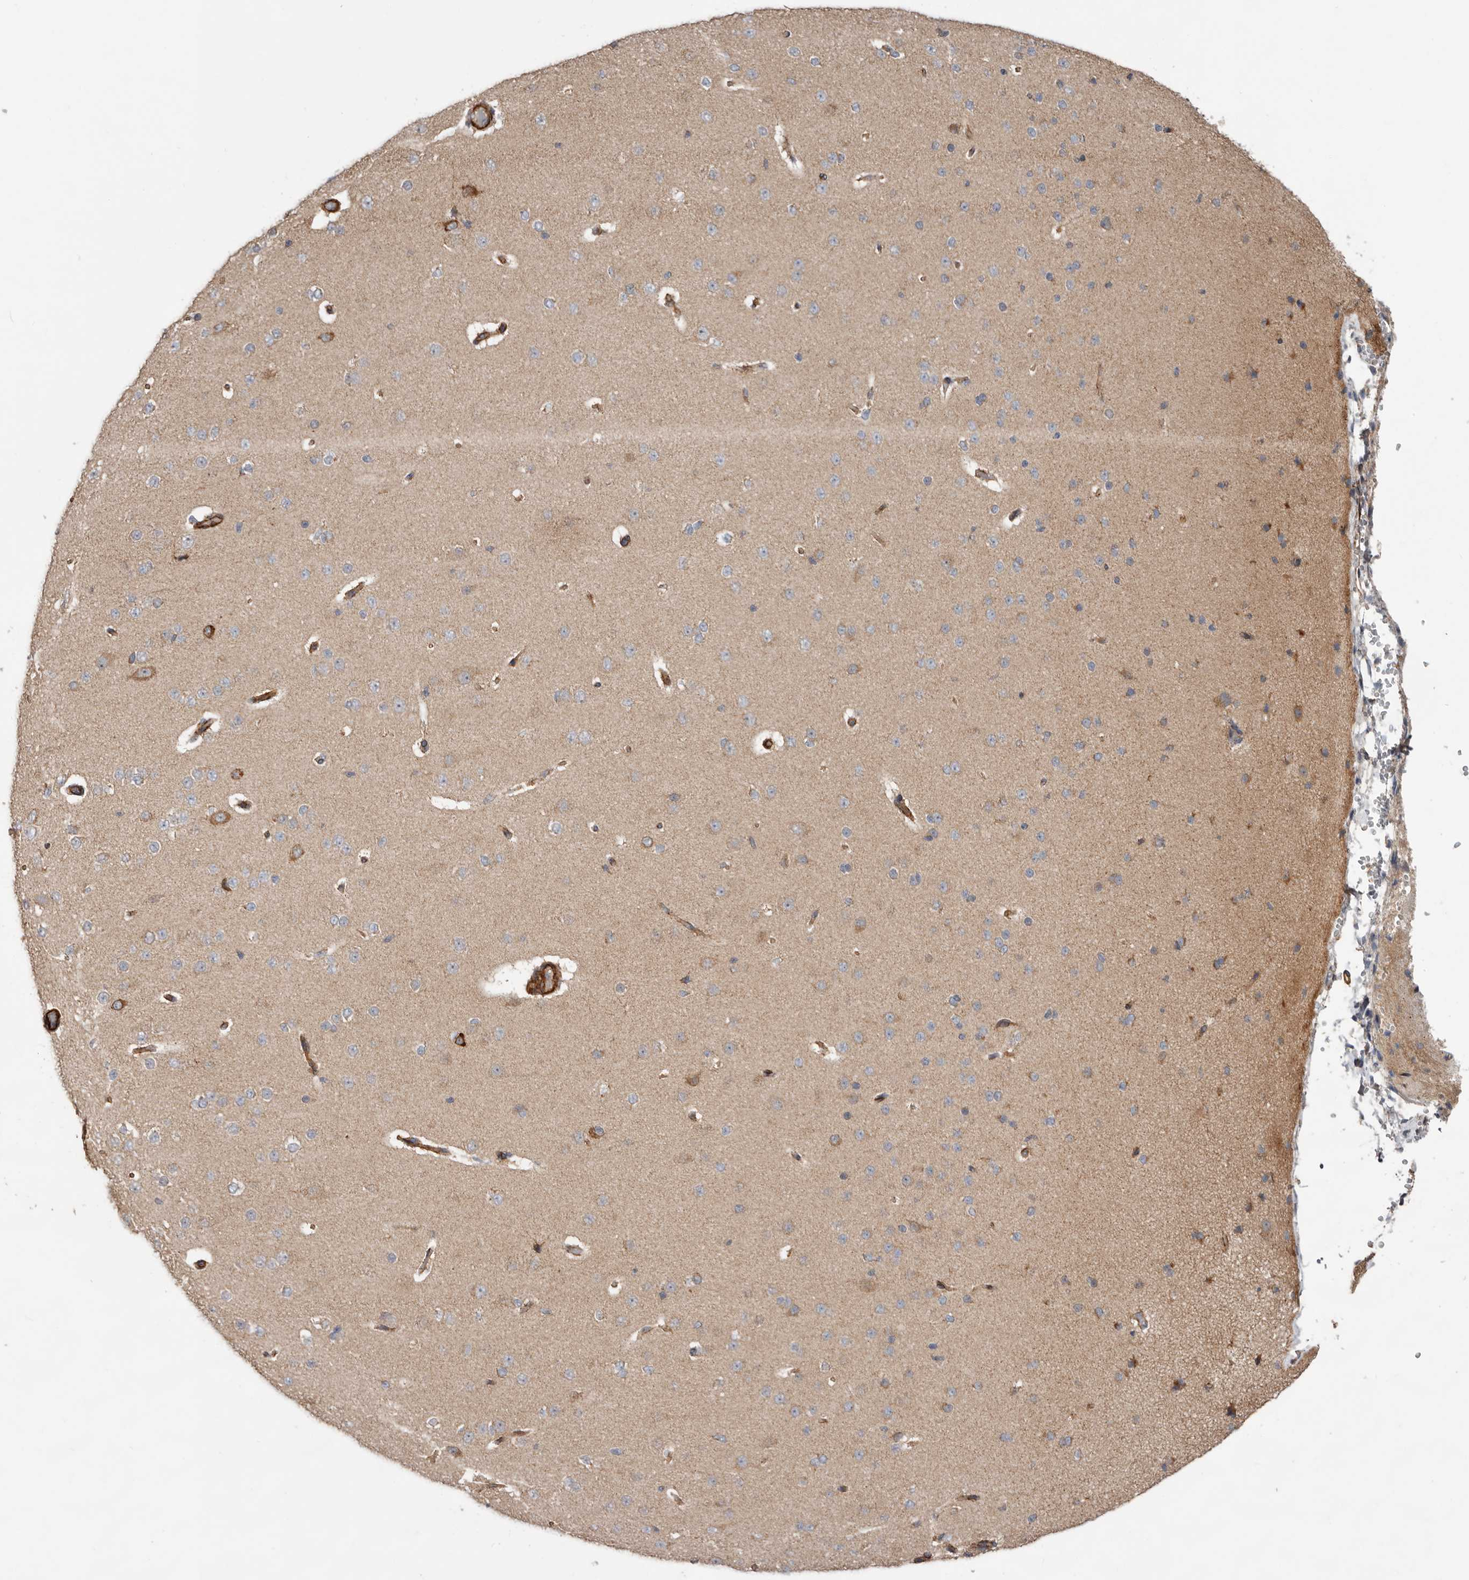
{"staining": {"intensity": "strong", "quantity": ">75%", "location": "cytoplasmic/membranous"}, "tissue": "cerebral cortex", "cell_type": "Endothelial cells", "image_type": "normal", "snomed": [{"axis": "morphology", "description": "Normal tissue, NOS"}, {"axis": "morphology", "description": "Developmental malformation"}, {"axis": "topography", "description": "Cerebral cortex"}], "caption": "Immunohistochemical staining of unremarkable cerebral cortex reveals strong cytoplasmic/membranous protein expression in about >75% of endothelial cells. (DAB (3,3'-diaminobenzidine) IHC with brightfield microscopy, high magnification).", "gene": "PROKR1", "patient": {"sex": "female", "age": 30}}